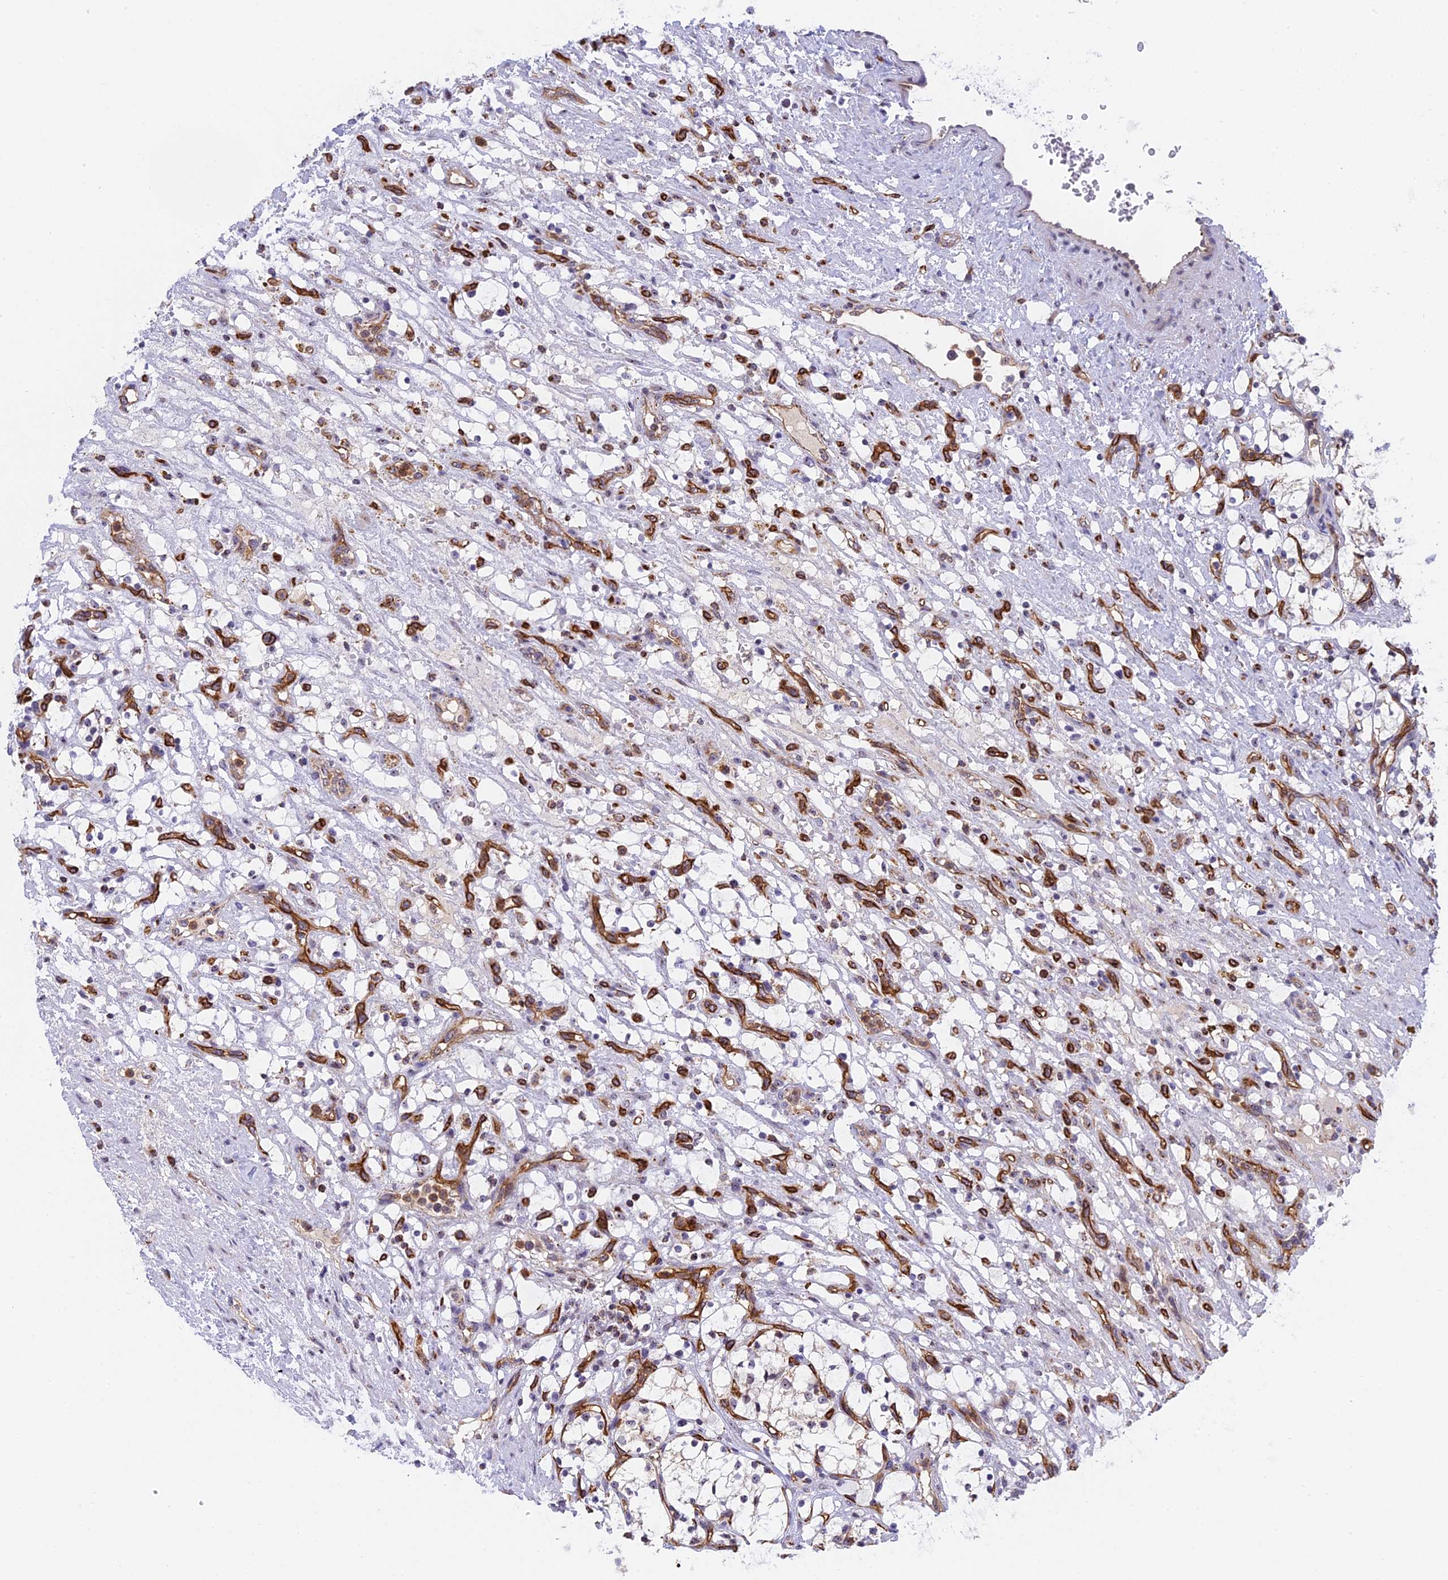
{"staining": {"intensity": "negative", "quantity": "none", "location": "none"}, "tissue": "renal cancer", "cell_type": "Tumor cells", "image_type": "cancer", "snomed": [{"axis": "morphology", "description": "Adenocarcinoma, NOS"}, {"axis": "topography", "description": "Kidney"}], "caption": "Protein analysis of adenocarcinoma (renal) reveals no significant positivity in tumor cells.", "gene": "MPND", "patient": {"sex": "female", "age": 69}}